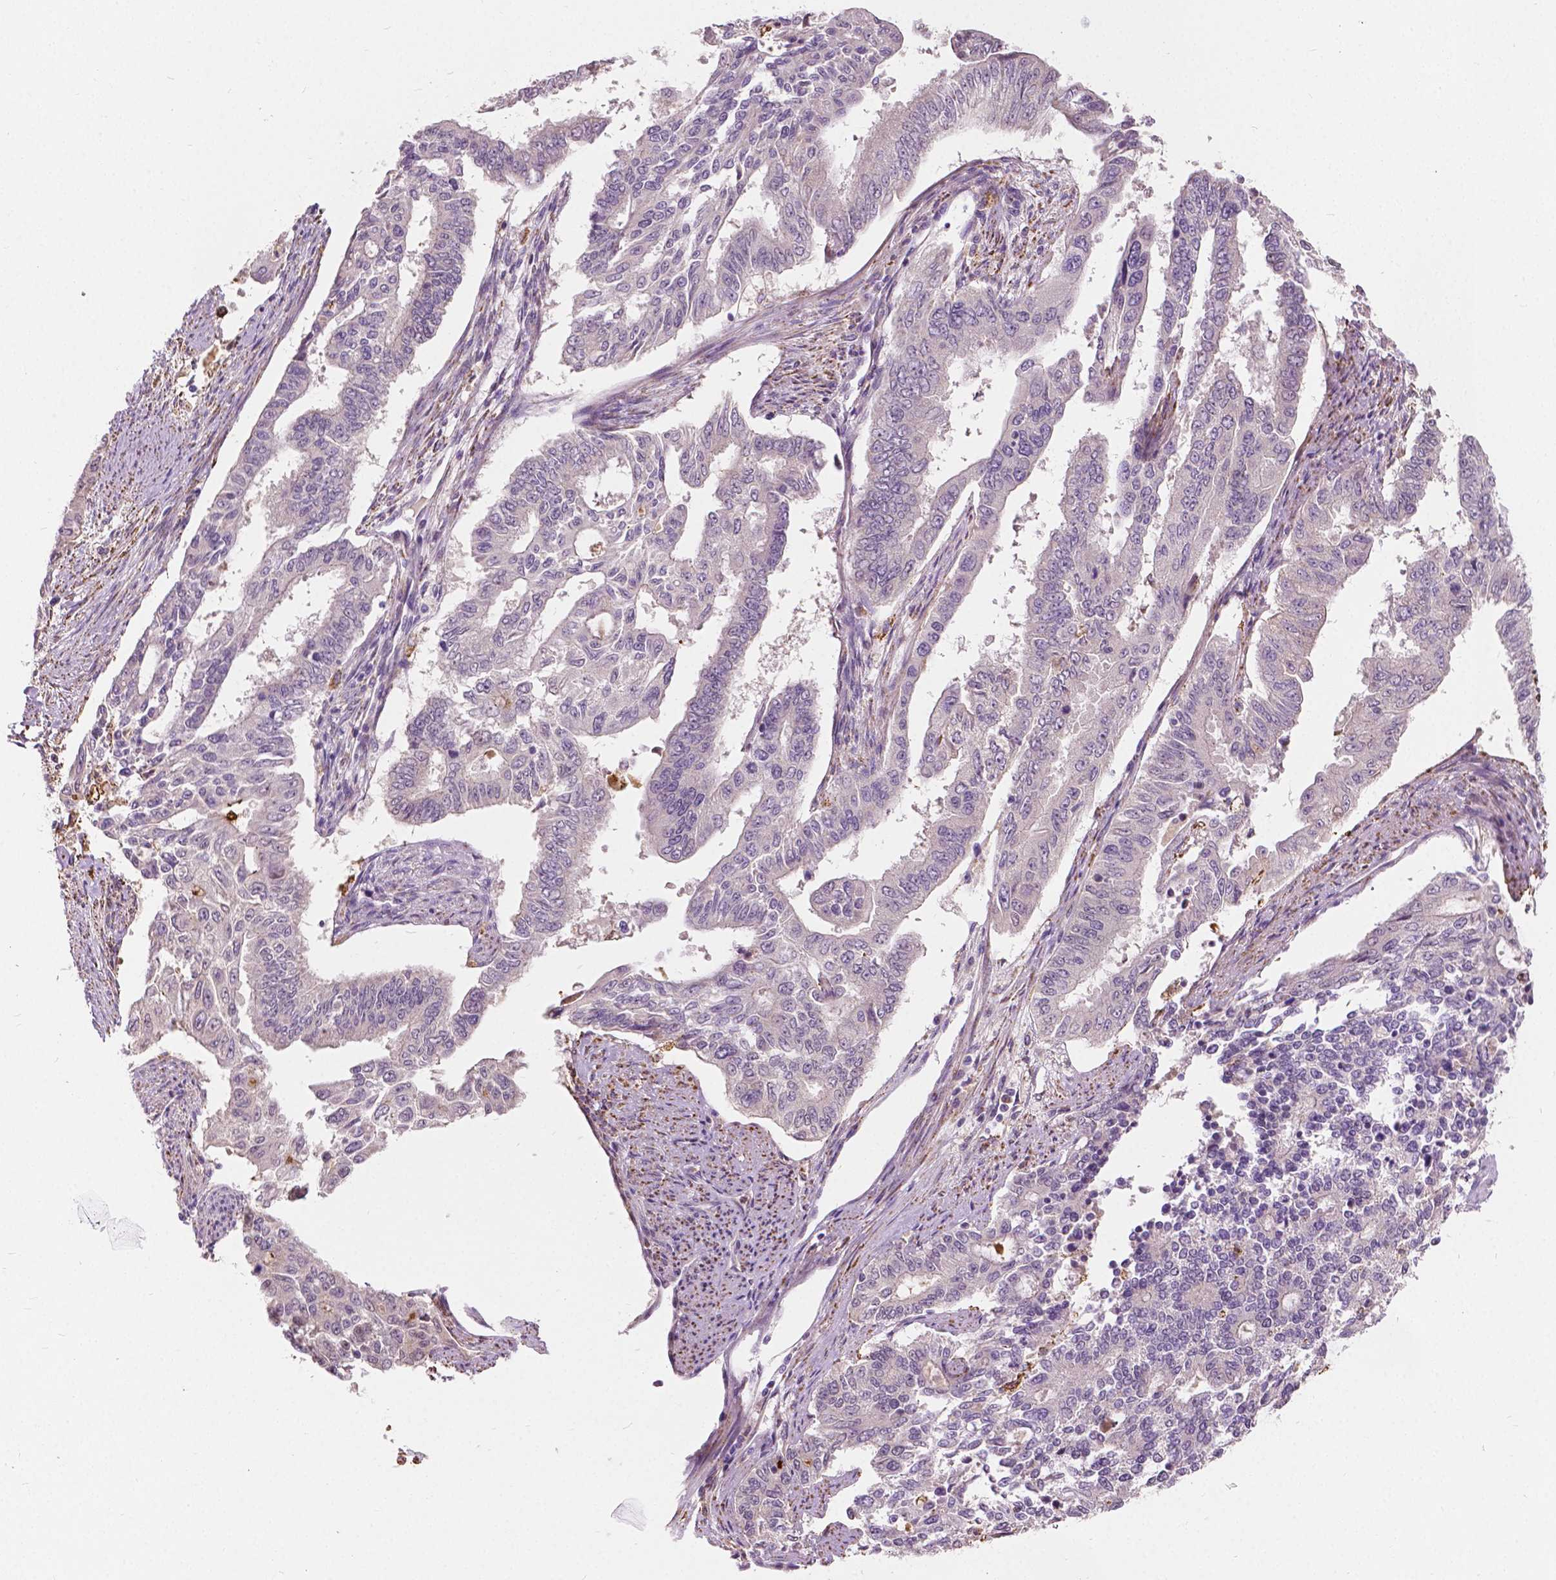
{"staining": {"intensity": "negative", "quantity": "none", "location": "none"}, "tissue": "endometrial cancer", "cell_type": "Tumor cells", "image_type": "cancer", "snomed": [{"axis": "morphology", "description": "Adenocarcinoma, NOS"}, {"axis": "topography", "description": "Uterus"}], "caption": "Immunohistochemical staining of endometrial cancer exhibits no significant staining in tumor cells.", "gene": "DLX6", "patient": {"sex": "female", "age": 59}}